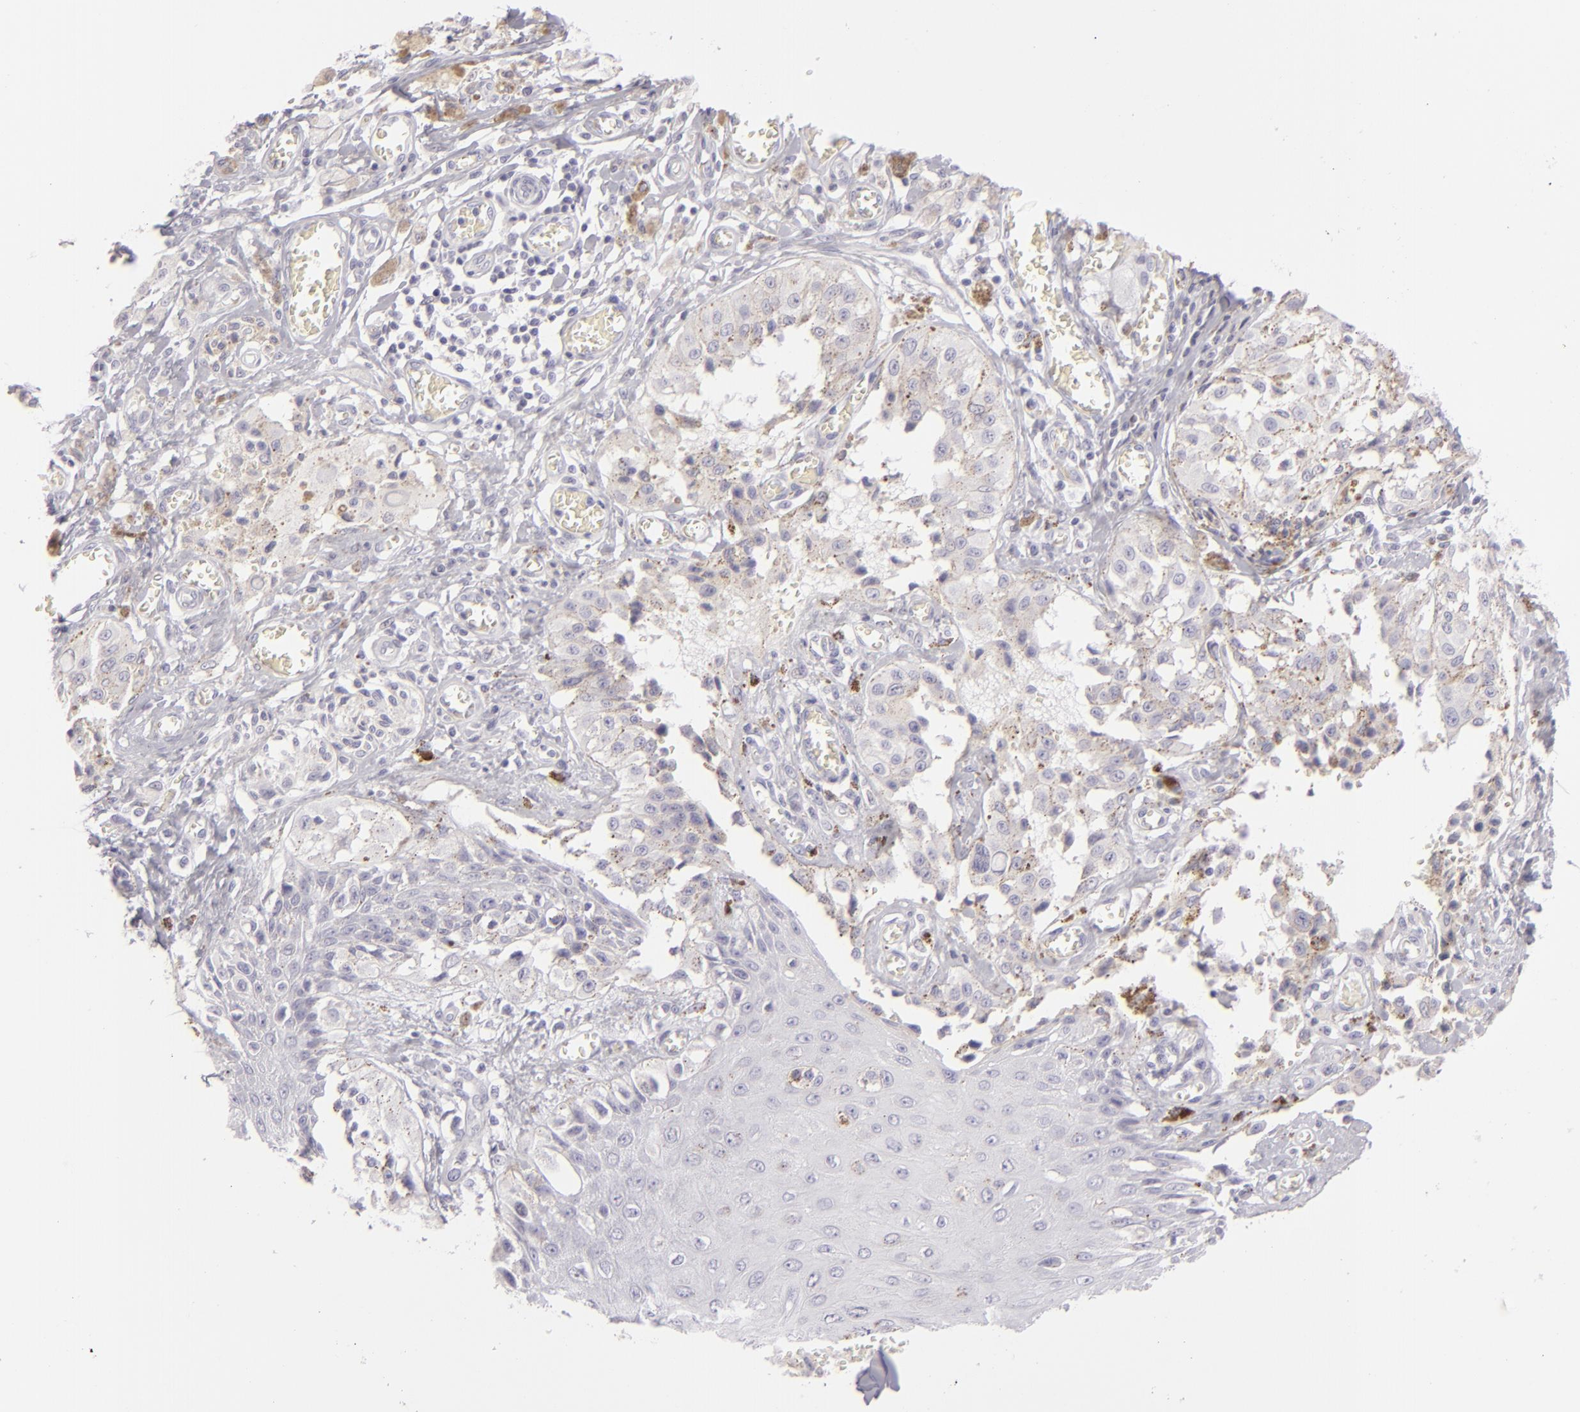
{"staining": {"intensity": "negative", "quantity": "none", "location": "none"}, "tissue": "melanoma", "cell_type": "Tumor cells", "image_type": "cancer", "snomed": [{"axis": "morphology", "description": "Malignant melanoma, NOS"}, {"axis": "topography", "description": "Skin"}], "caption": "This is an immunohistochemistry histopathology image of malignant melanoma. There is no expression in tumor cells.", "gene": "CDX2", "patient": {"sex": "female", "age": 82}}